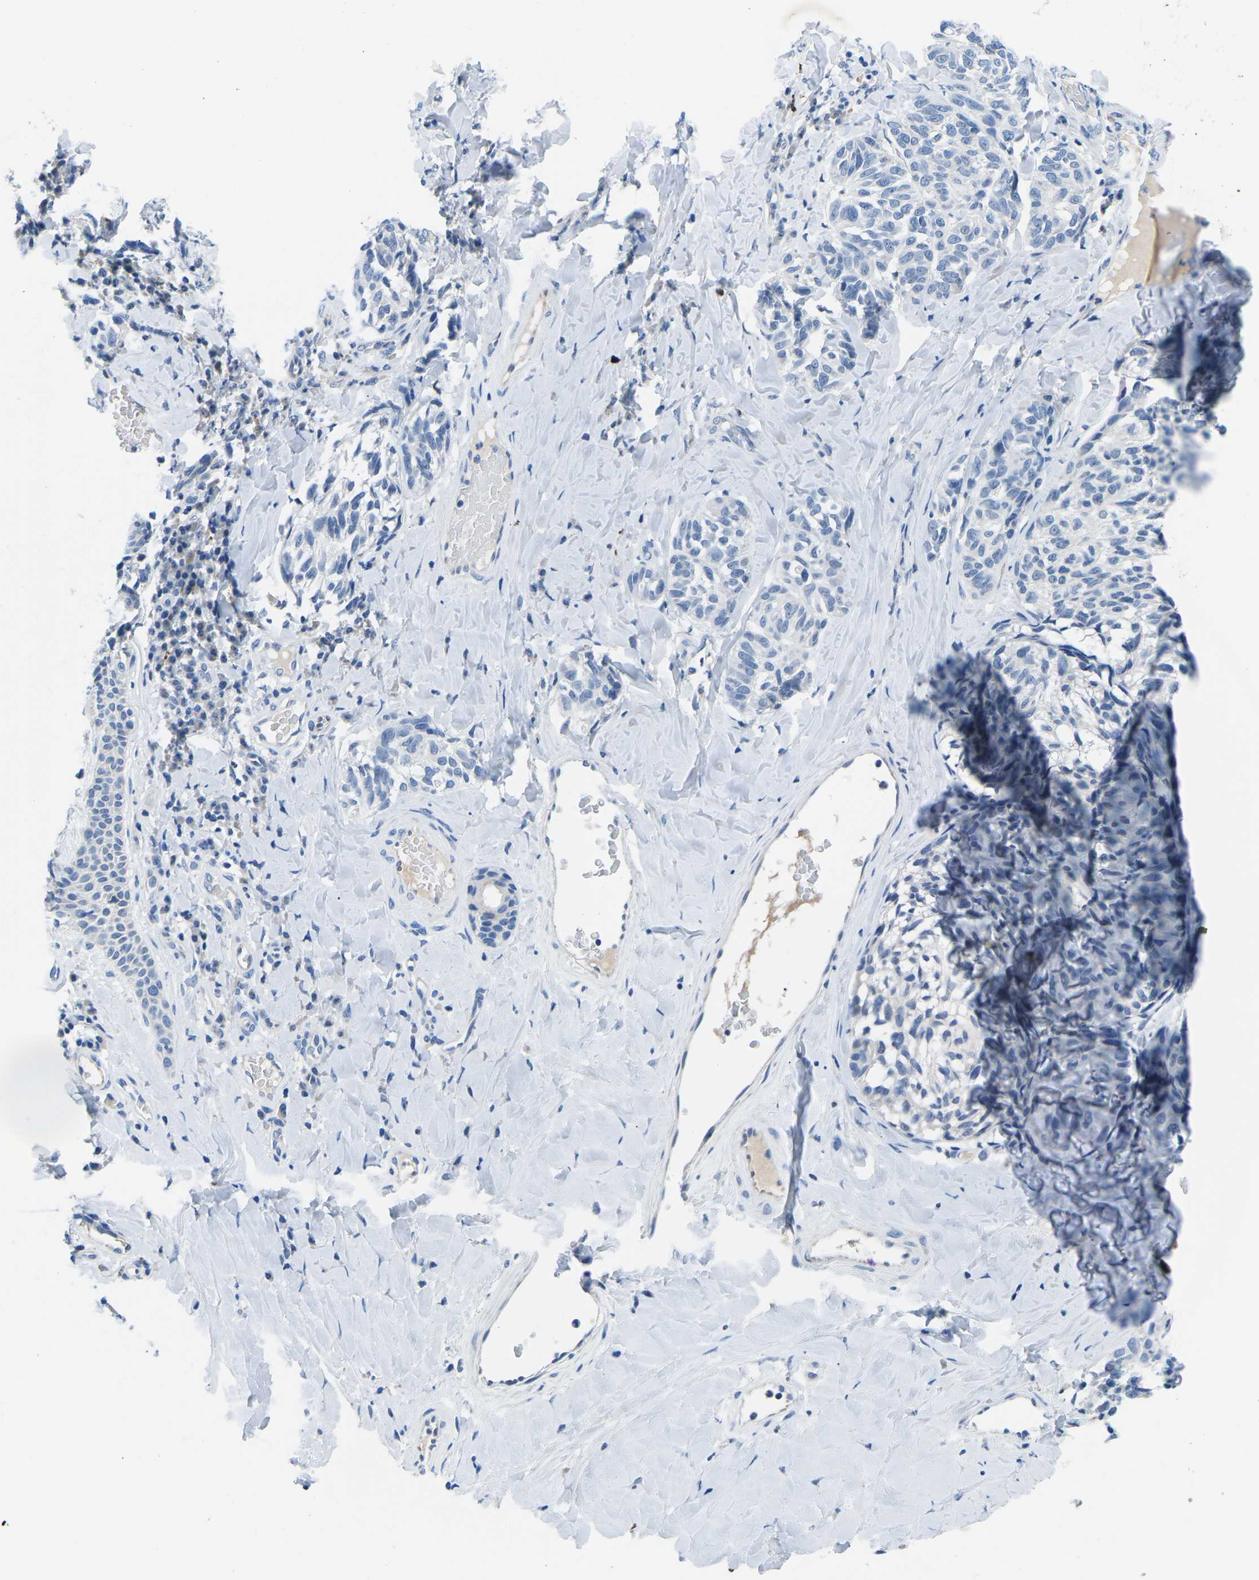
{"staining": {"intensity": "weak", "quantity": "<25%", "location": "cytoplasmic/membranous"}, "tissue": "melanoma", "cell_type": "Tumor cells", "image_type": "cancer", "snomed": [{"axis": "morphology", "description": "Malignant melanoma, NOS"}, {"axis": "topography", "description": "Skin"}], "caption": "A photomicrograph of malignant melanoma stained for a protein displays no brown staining in tumor cells.", "gene": "TM6SF1", "patient": {"sex": "female", "age": 73}}